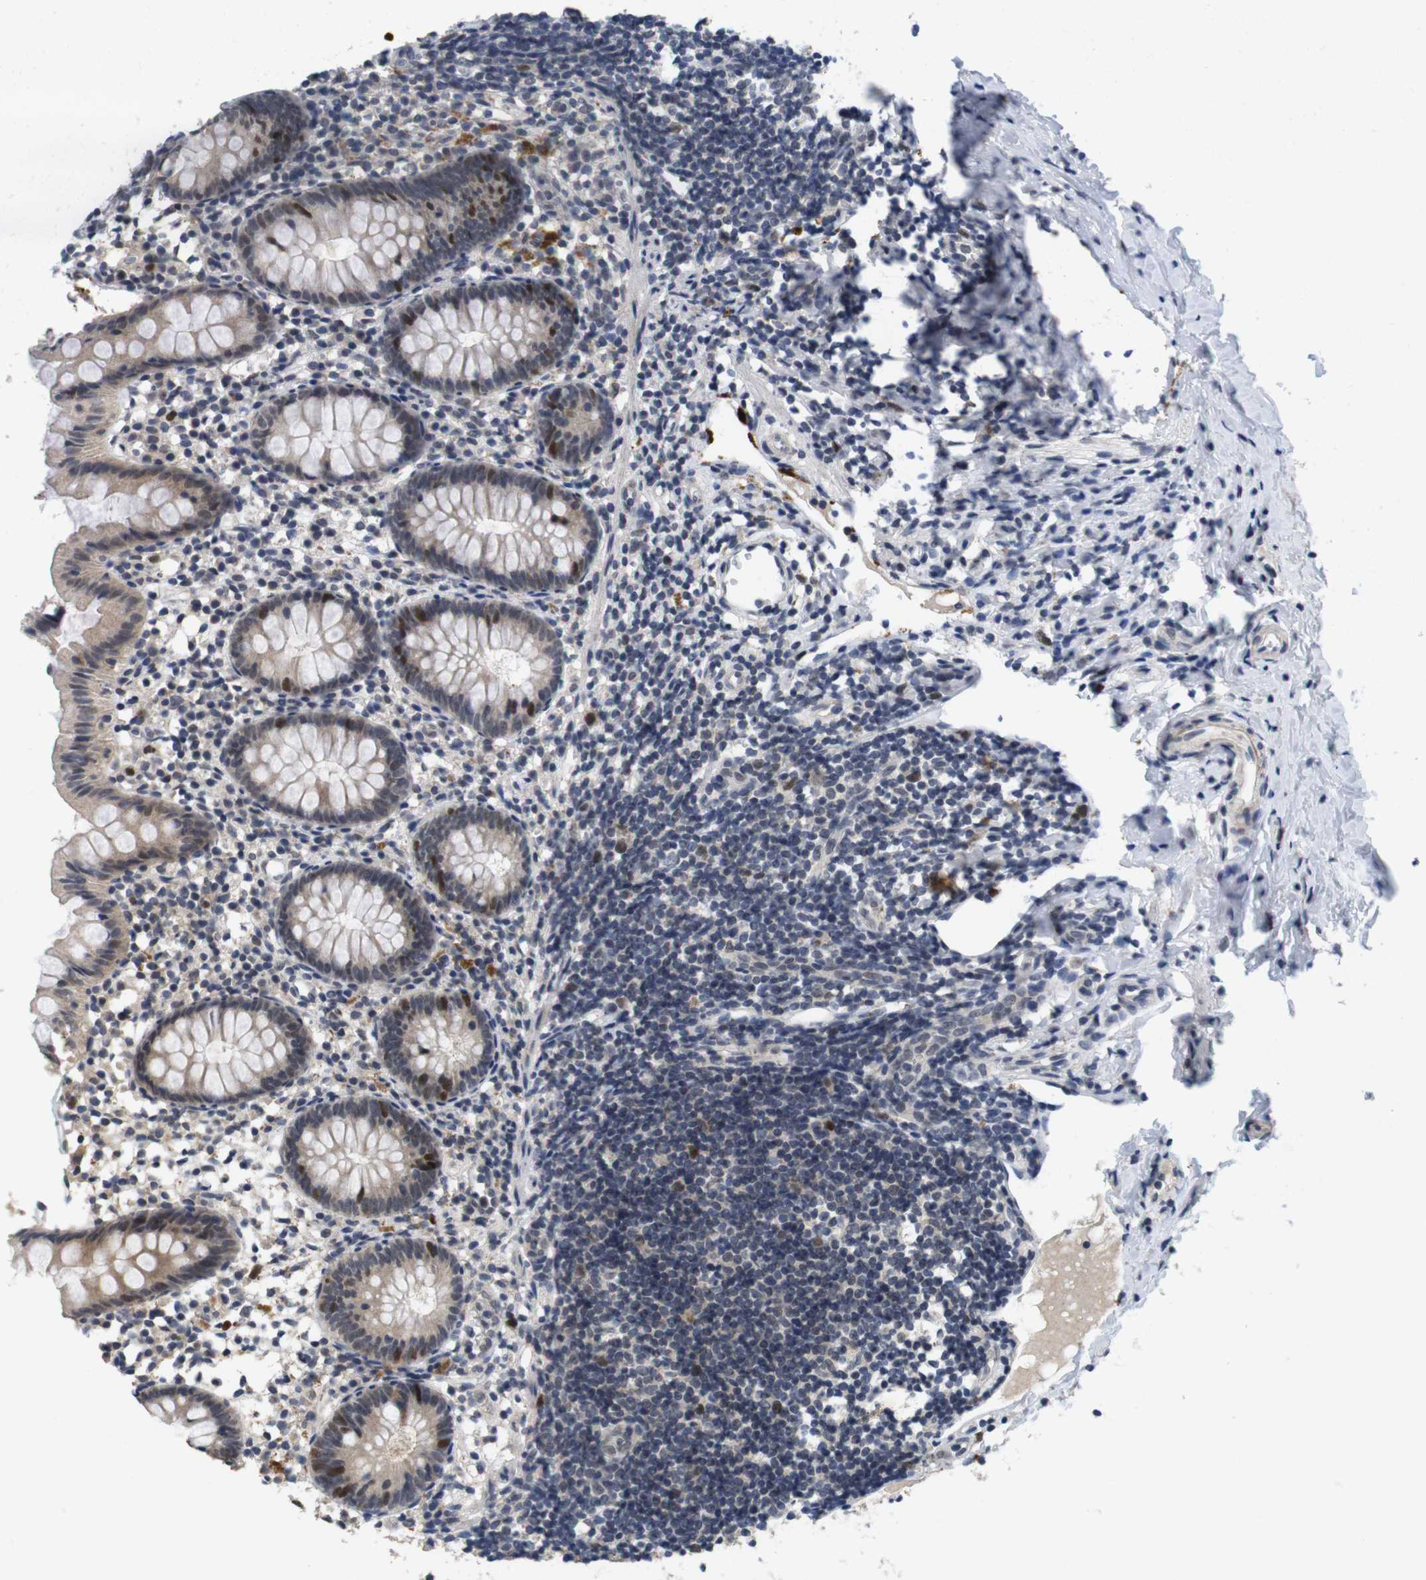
{"staining": {"intensity": "strong", "quantity": "<25%", "location": "cytoplasmic/membranous,nuclear"}, "tissue": "appendix", "cell_type": "Glandular cells", "image_type": "normal", "snomed": [{"axis": "morphology", "description": "Normal tissue, NOS"}, {"axis": "topography", "description": "Appendix"}], "caption": "High-power microscopy captured an IHC image of normal appendix, revealing strong cytoplasmic/membranous,nuclear positivity in about <25% of glandular cells.", "gene": "SKP2", "patient": {"sex": "female", "age": 20}}